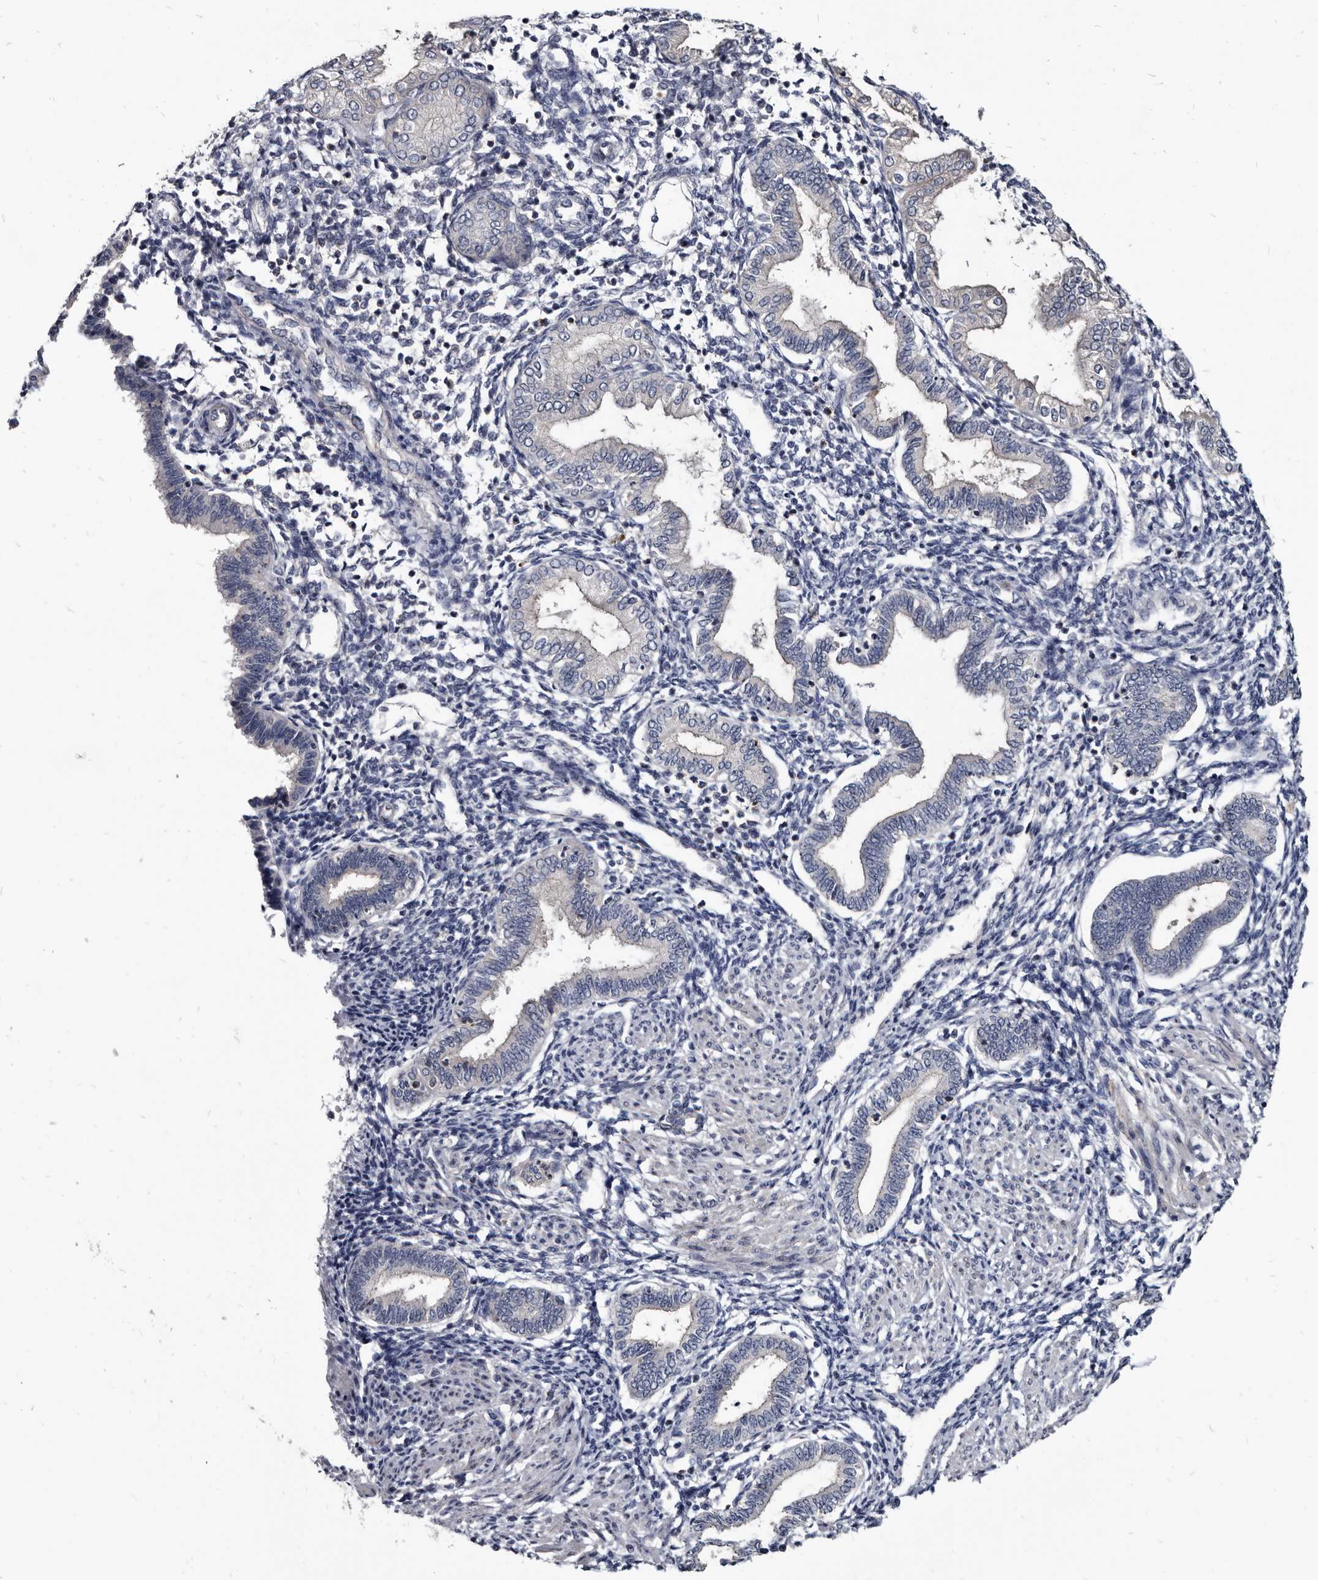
{"staining": {"intensity": "negative", "quantity": "none", "location": "none"}, "tissue": "endometrium", "cell_type": "Cells in endometrial stroma", "image_type": "normal", "snomed": [{"axis": "morphology", "description": "Normal tissue, NOS"}, {"axis": "topography", "description": "Endometrium"}], "caption": "DAB (3,3'-diaminobenzidine) immunohistochemical staining of normal human endometrium exhibits no significant positivity in cells in endometrial stroma. (Brightfield microscopy of DAB immunohistochemistry (IHC) at high magnification).", "gene": "PRSS8", "patient": {"sex": "female", "age": 53}}